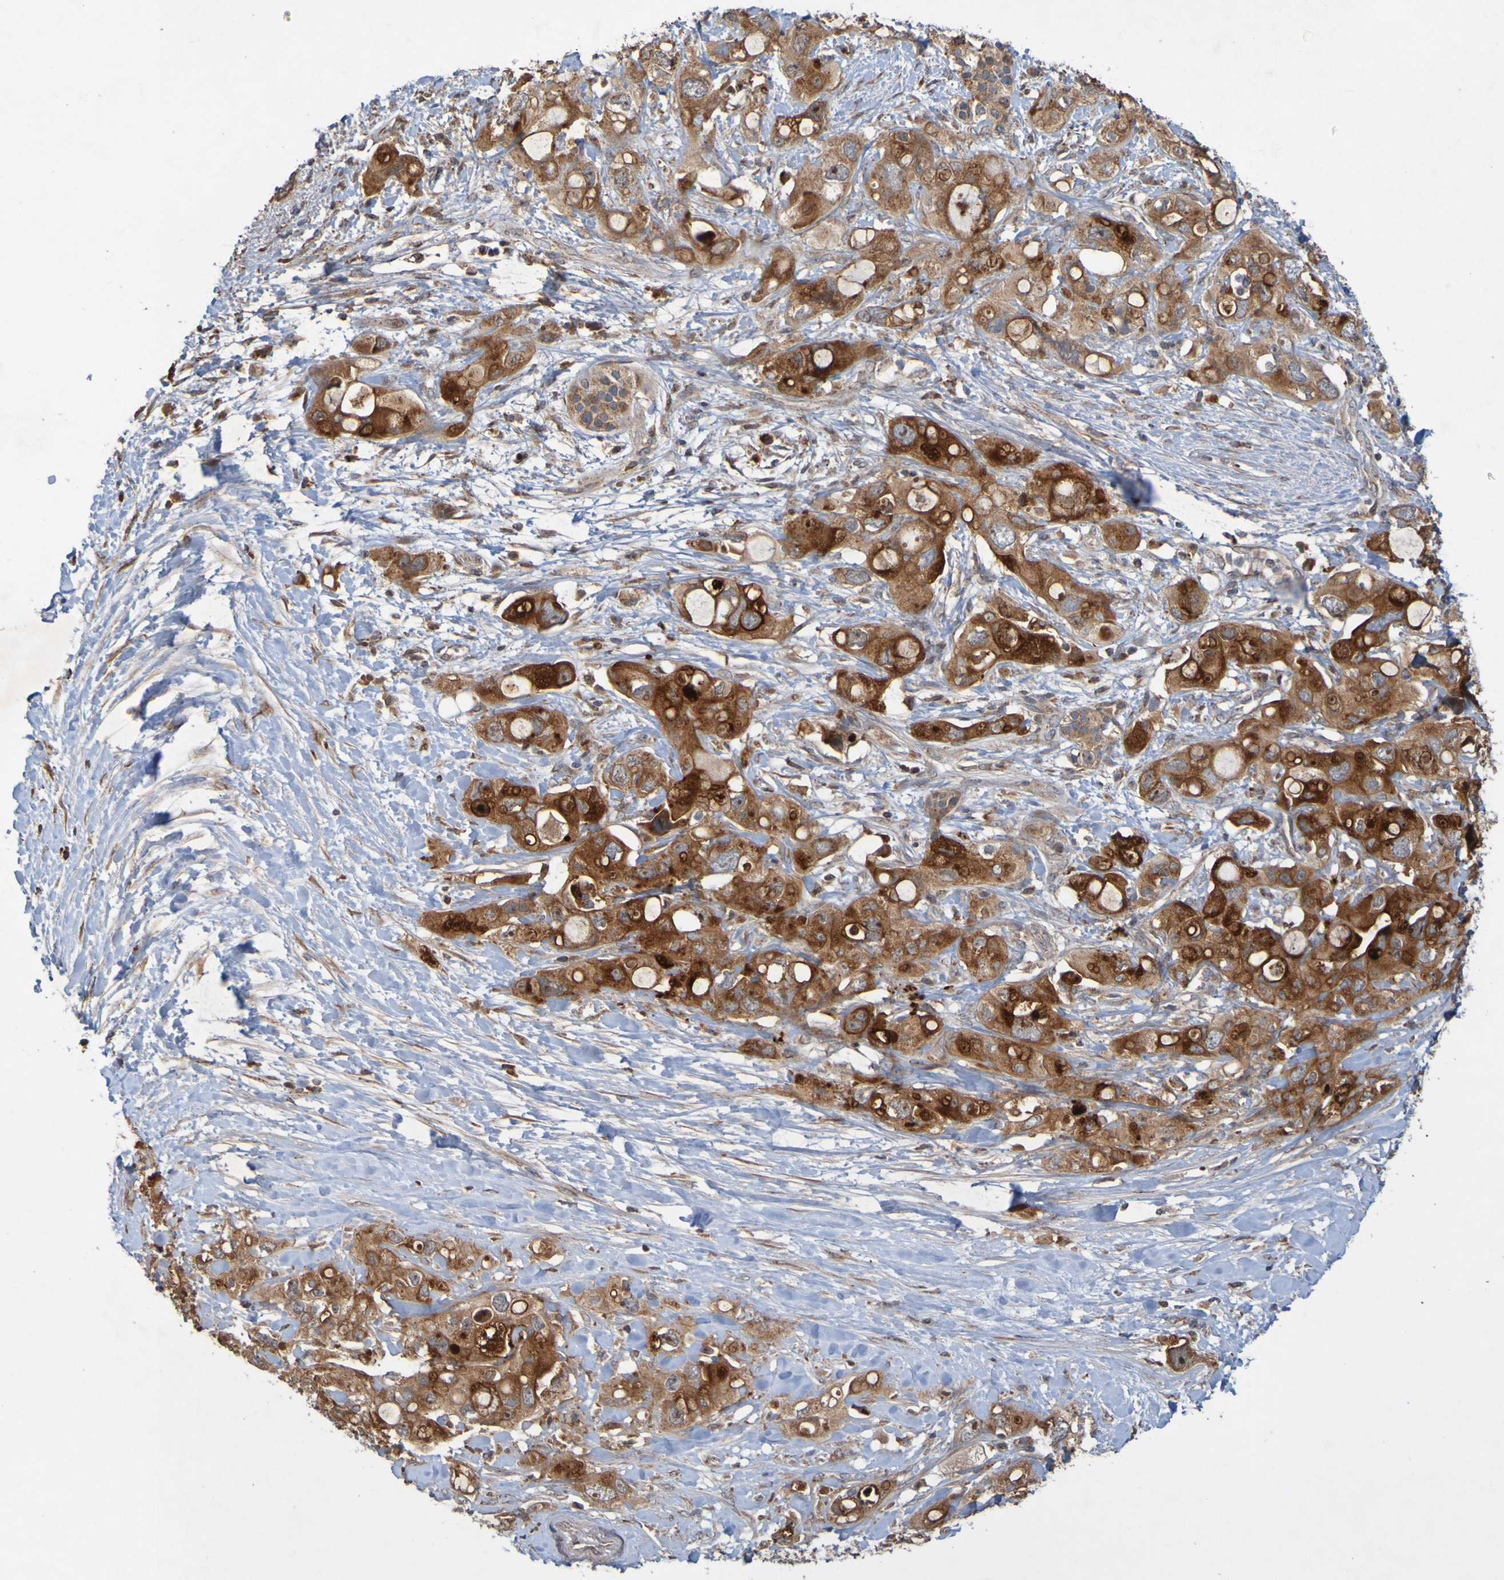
{"staining": {"intensity": "strong", "quantity": ">75%", "location": "cytoplasmic/membranous"}, "tissue": "pancreatic cancer", "cell_type": "Tumor cells", "image_type": "cancer", "snomed": [{"axis": "morphology", "description": "Adenocarcinoma, NOS"}, {"axis": "topography", "description": "Pancreas"}], "caption": "The immunohistochemical stain labels strong cytoplasmic/membranous positivity in tumor cells of adenocarcinoma (pancreatic) tissue.", "gene": "TMBIM1", "patient": {"sex": "female", "age": 56}}